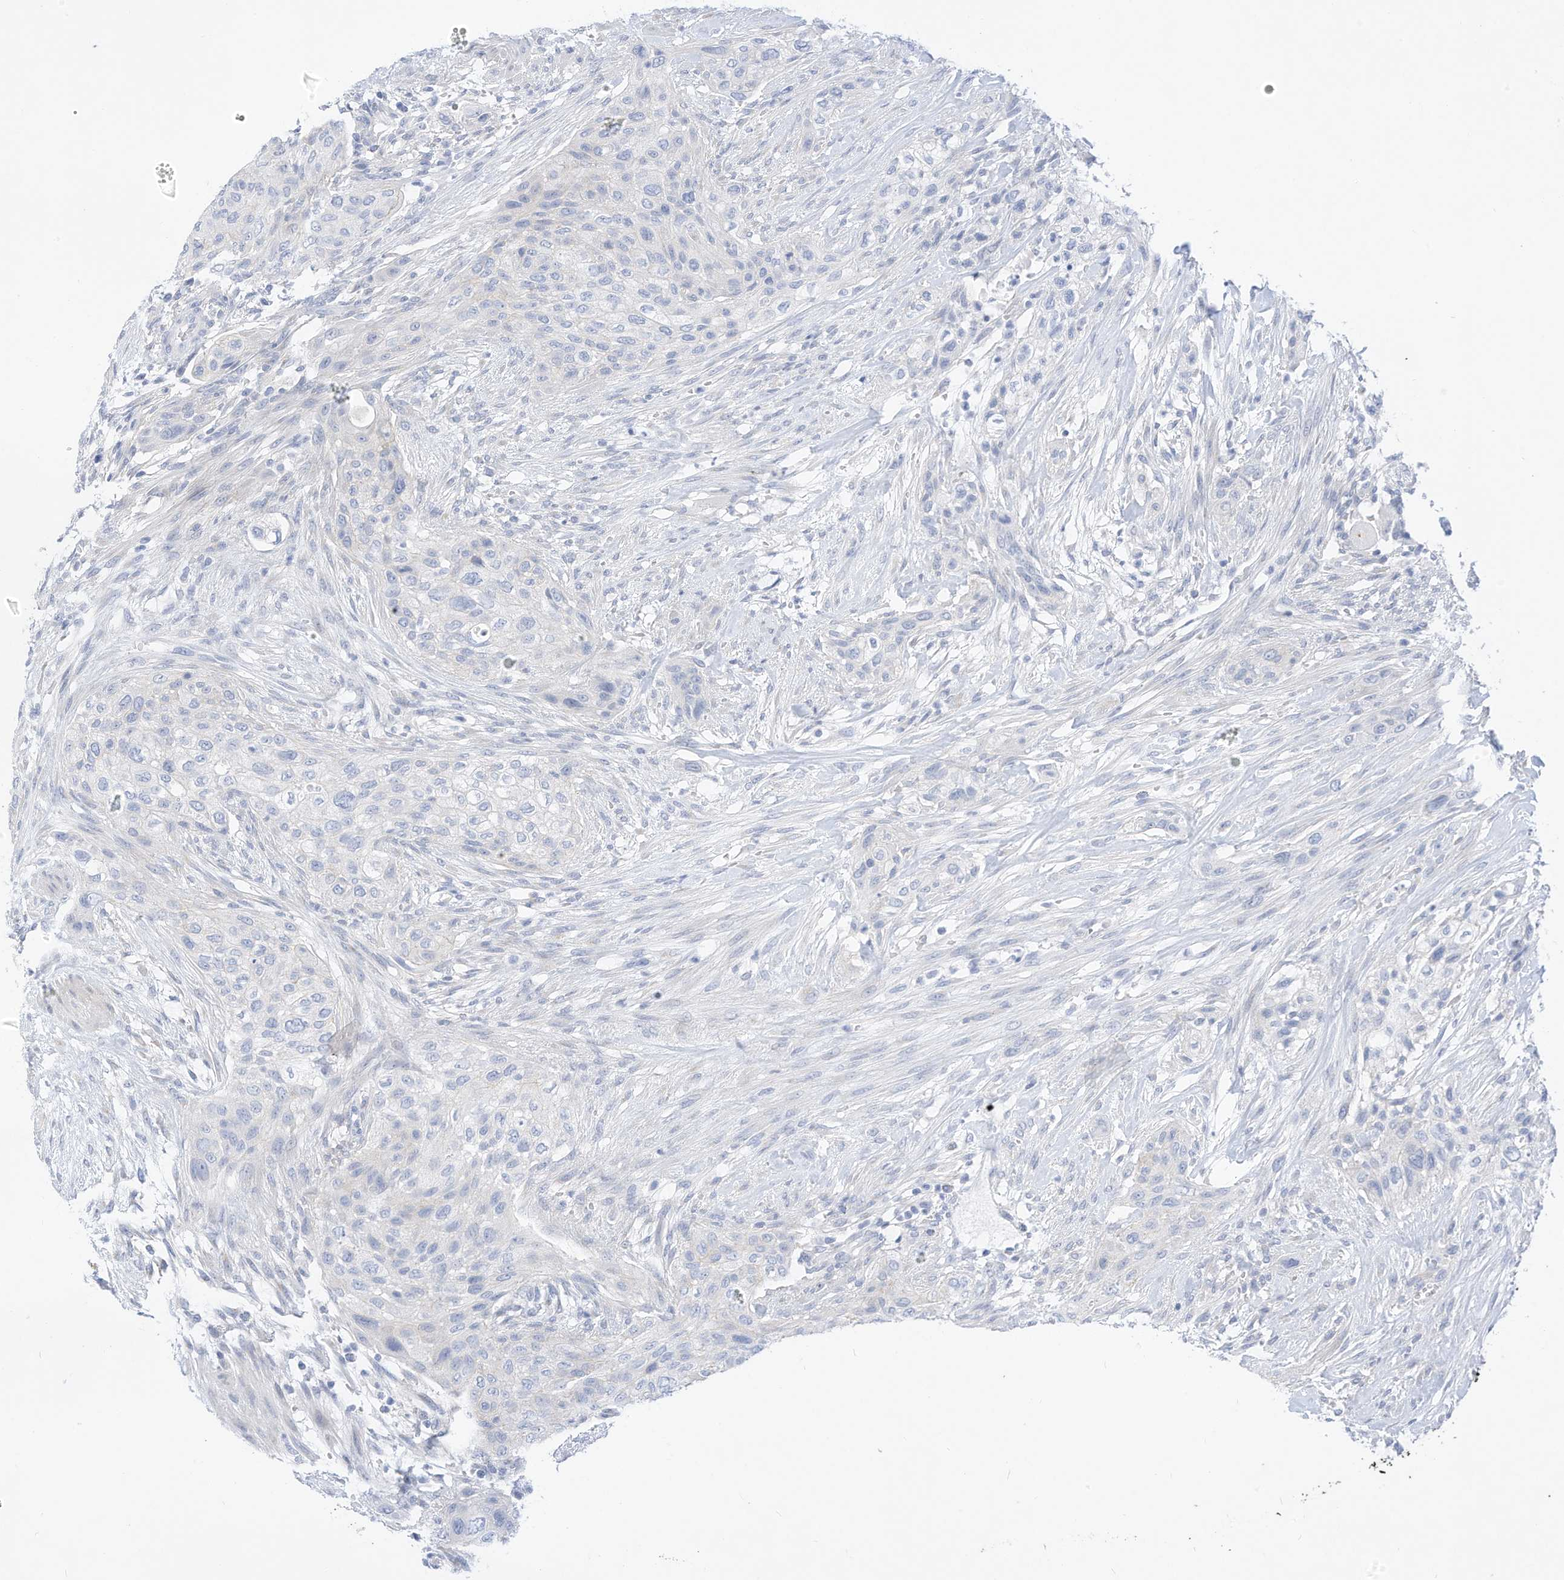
{"staining": {"intensity": "negative", "quantity": "none", "location": "none"}, "tissue": "urothelial cancer", "cell_type": "Tumor cells", "image_type": "cancer", "snomed": [{"axis": "morphology", "description": "Urothelial carcinoma, High grade"}, {"axis": "topography", "description": "Urinary bladder"}], "caption": "Immunohistochemistry photomicrograph of urothelial carcinoma (high-grade) stained for a protein (brown), which shows no staining in tumor cells.", "gene": "SPOCD1", "patient": {"sex": "male", "age": 35}}